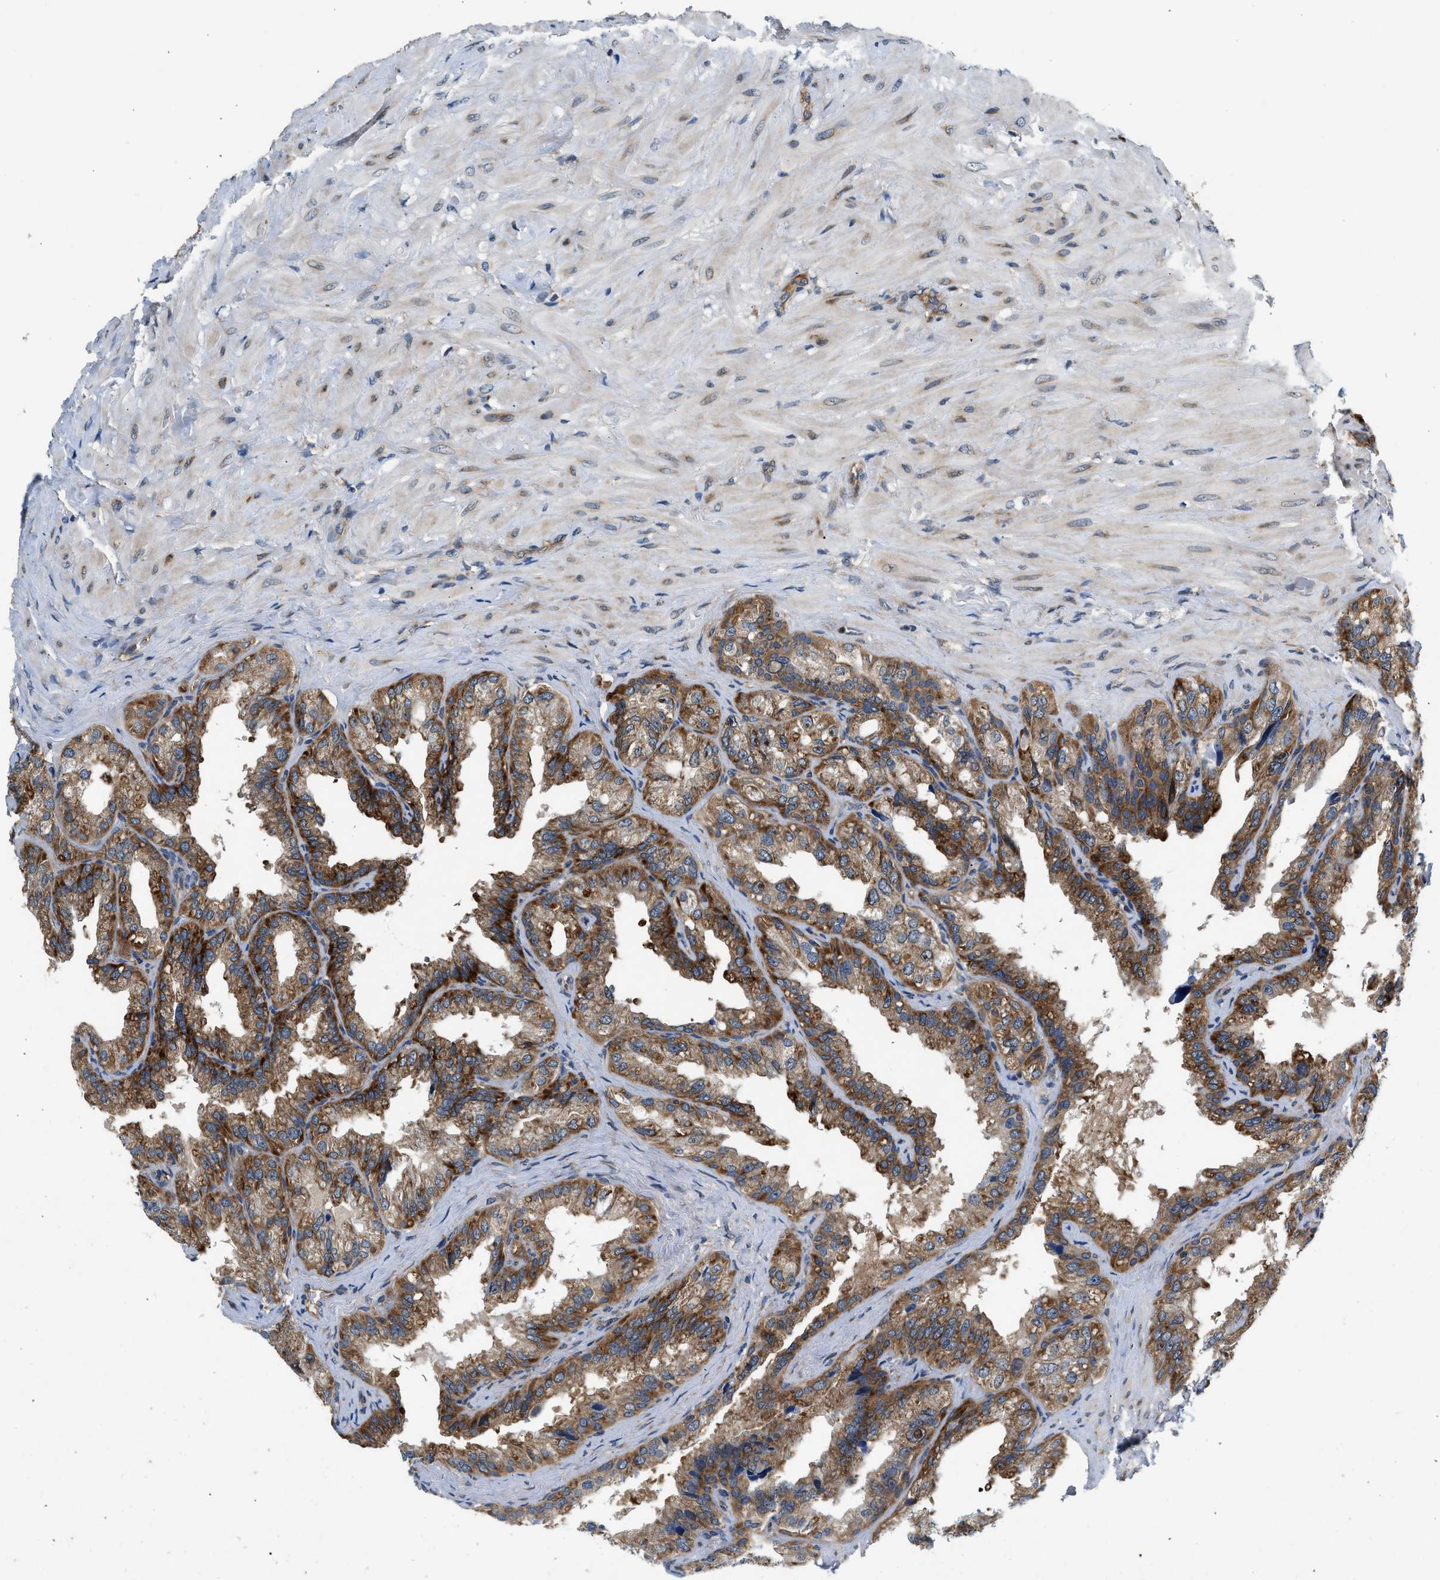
{"staining": {"intensity": "moderate", "quantity": ">75%", "location": "cytoplasmic/membranous"}, "tissue": "seminal vesicle", "cell_type": "Glandular cells", "image_type": "normal", "snomed": [{"axis": "morphology", "description": "Normal tissue, NOS"}, {"axis": "topography", "description": "Seminal veicle"}], "caption": "IHC image of normal human seminal vesicle stained for a protein (brown), which demonstrates medium levels of moderate cytoplasmic/membranous expression in approximately >75% of glandular cells.", "gene": "PA2G4", "patient": {"sex": "male", "age": 68}}